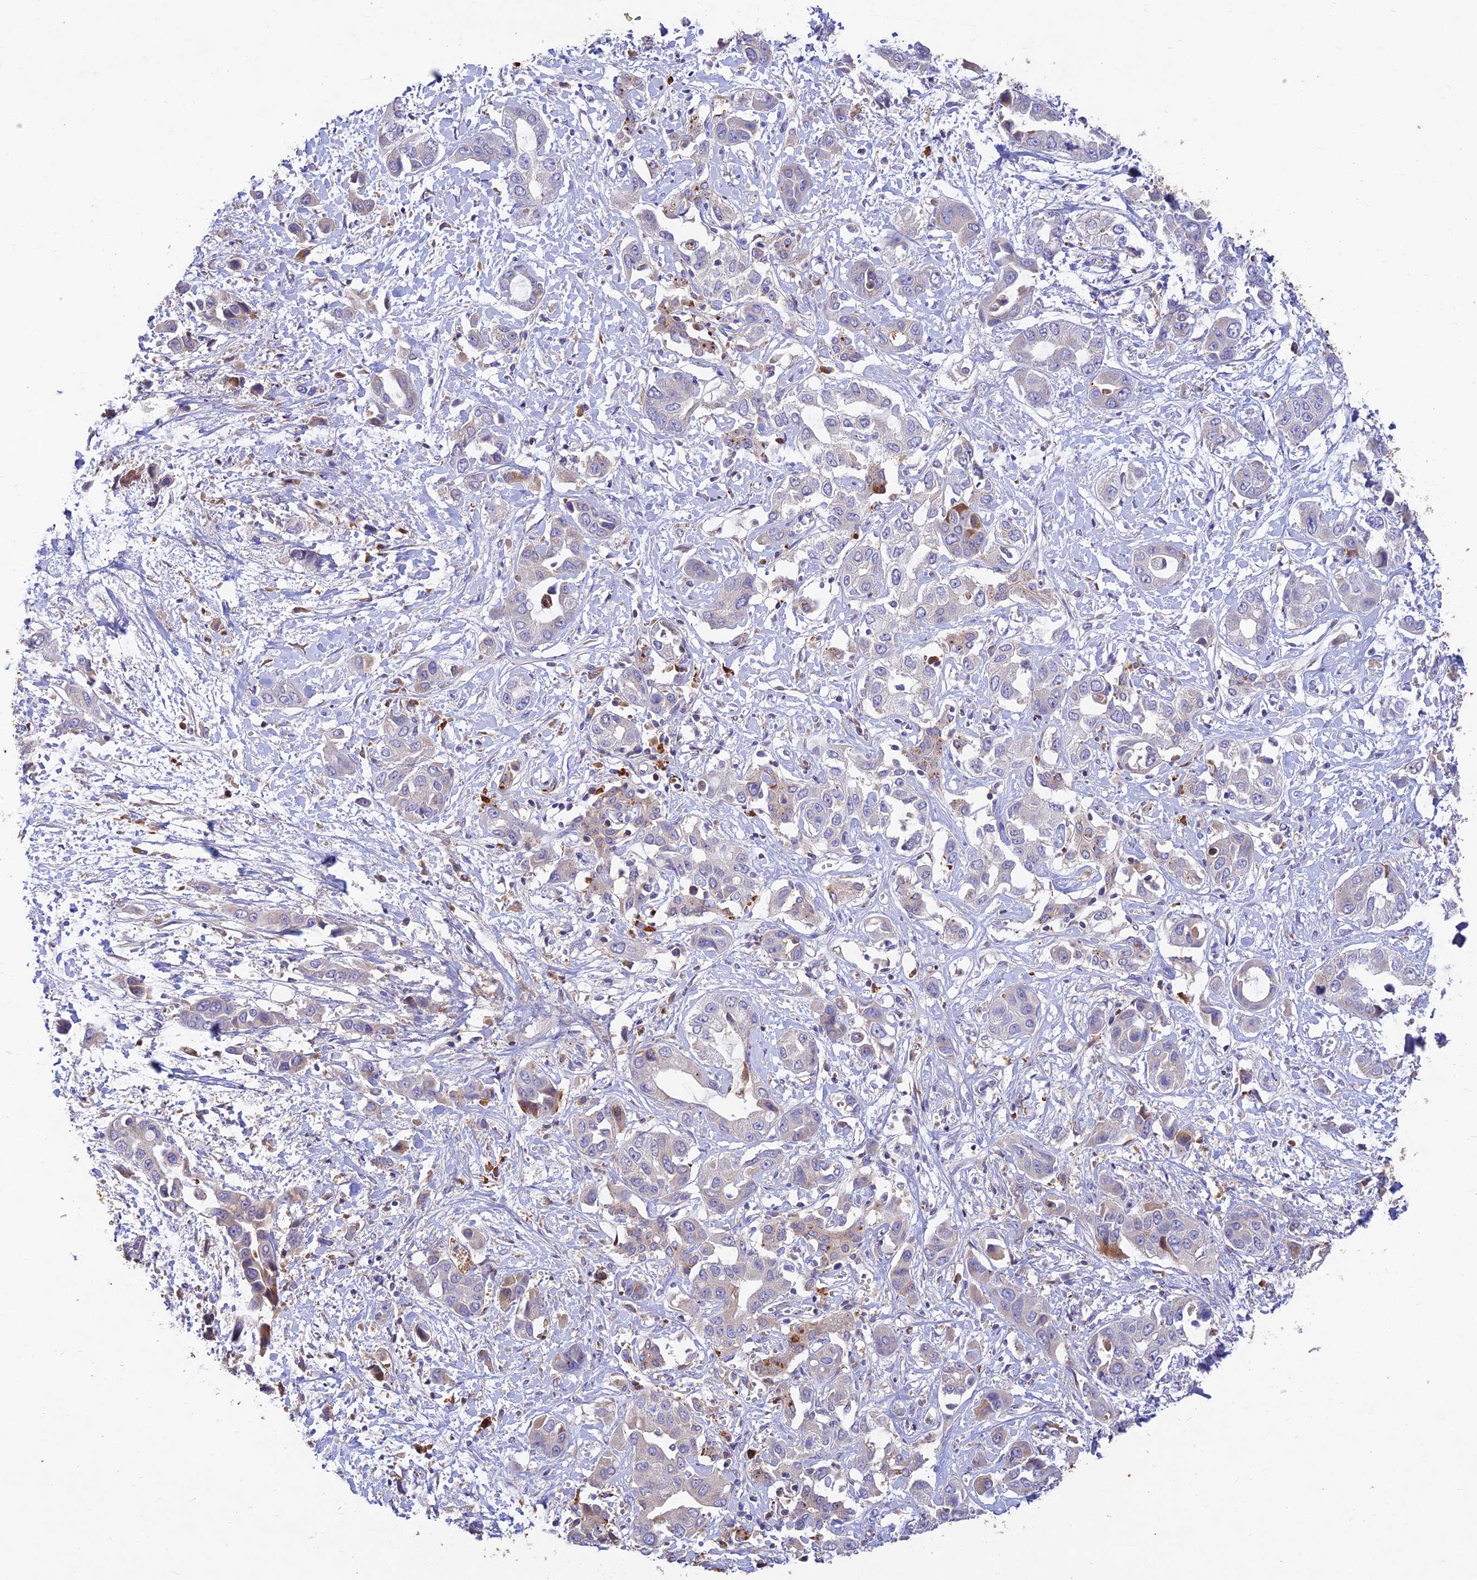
{"staining": {"intensity": "negative", "quantity": "none", "location": "none"}, "tissue": "liver cancer", "cell_type": "Tumor cells", "image_type": "cancer", "snomed": [{"axis": "morphology", "description": "Cholangiocarcinoma"}, {"axis": "topography", "description": "Liver"}], "caption": "Tumor cells are negative for protein expression in human liver cancer. (DAB immunohistochemistry with hematoxylin counter stain).", "gene": "ACSM5", "patient": {"sex": "female", "age": 52}}